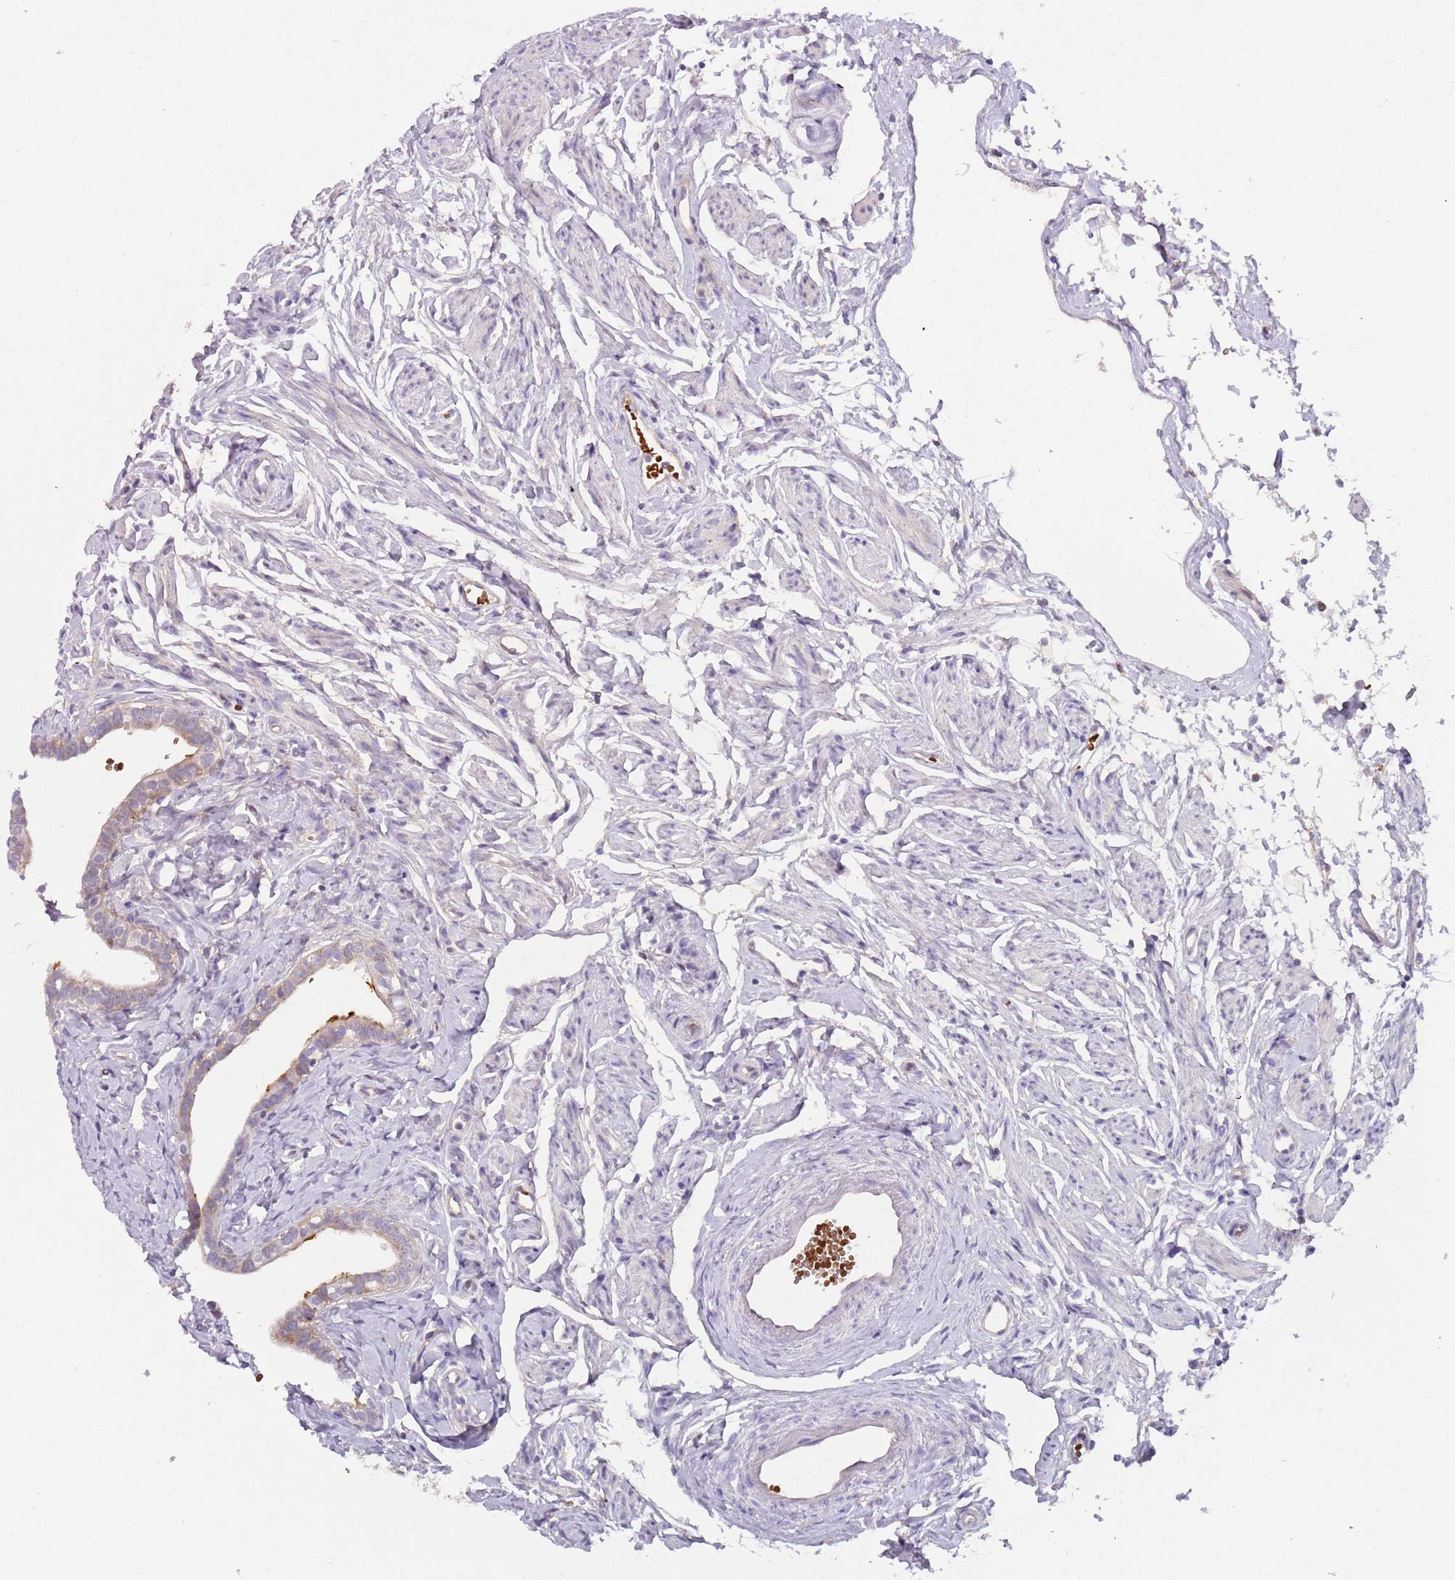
{"staining": {"intensity": "moderate", "quantity": ">75%", "location": "cytoplasmic/membranous"}, "tissue": "fallopian tube", "cell_type": "Glandular cells", "image_type": "normal", "snomed": [{"axis": "morphology", "description": "Normal tissue, NOS"}, {"axis": "topography", "description": "Fallopian tube"}], "caption": "Normal fallopian tube was stained to show a protein in brown. There is medium levels of moderate cytoplasmic/membranous expression in about >75% of glandular cells.", "gene": "VWCE", "patient": {"sex": "female", "age": 66}}